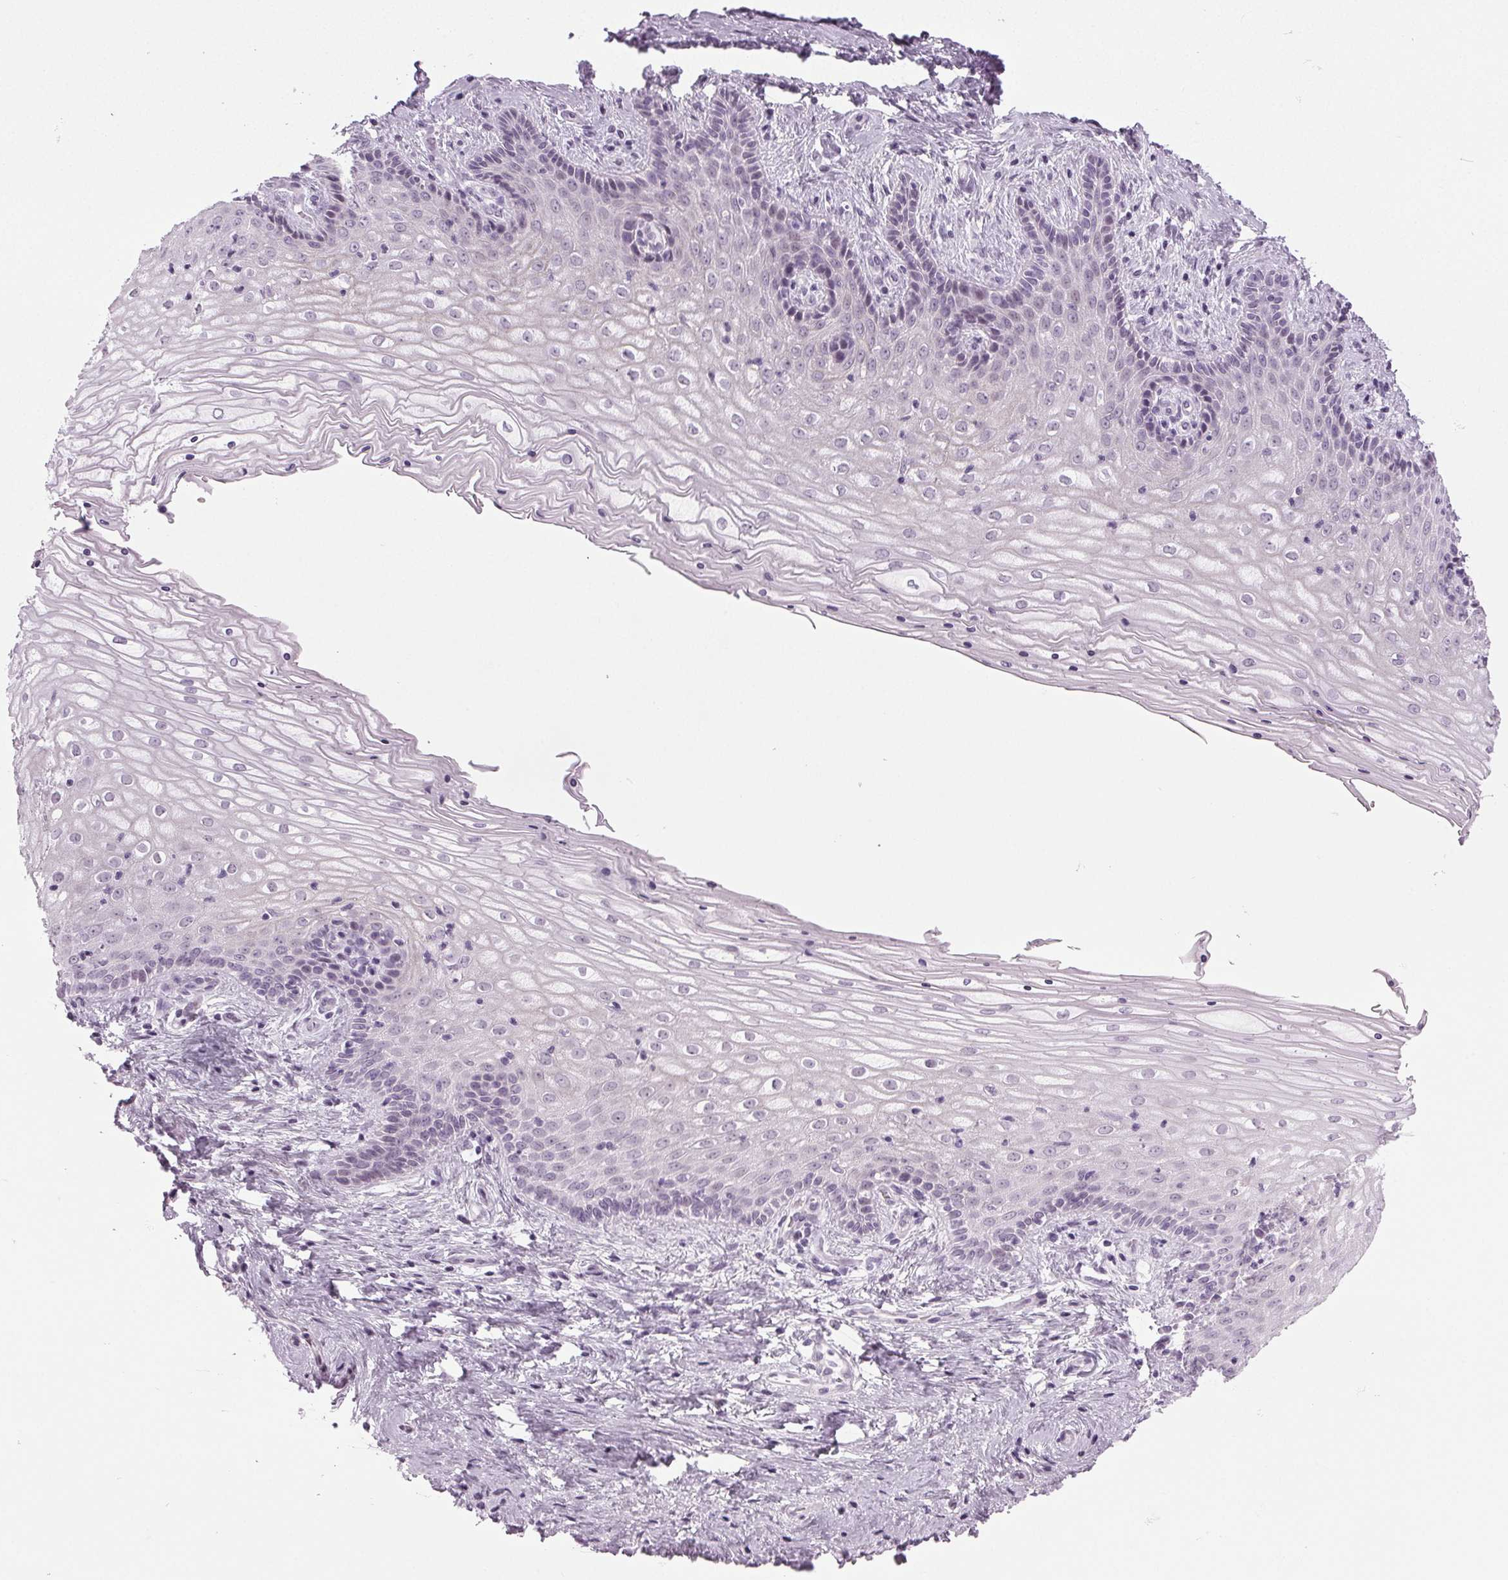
{"staining": {"intensity": "negative", "quantity": "none", "location": "none"}, "tissue": "vagina", "cell_type": "Squamous epithelial cells", "image_type": "normal", "snomed": [{"axis": "morphology", "description": "Normal tissue, NOS"}, {"axis": "topography", "description": "Vagina"}], "caption": "Immunohistochemical staining of benign vagina reveals no significant positivity in squamous epithelial cells. Nuclei are stained in blue.", "gene": "IGF2BP1", "patient": {"sex": "female", "age": 45}}